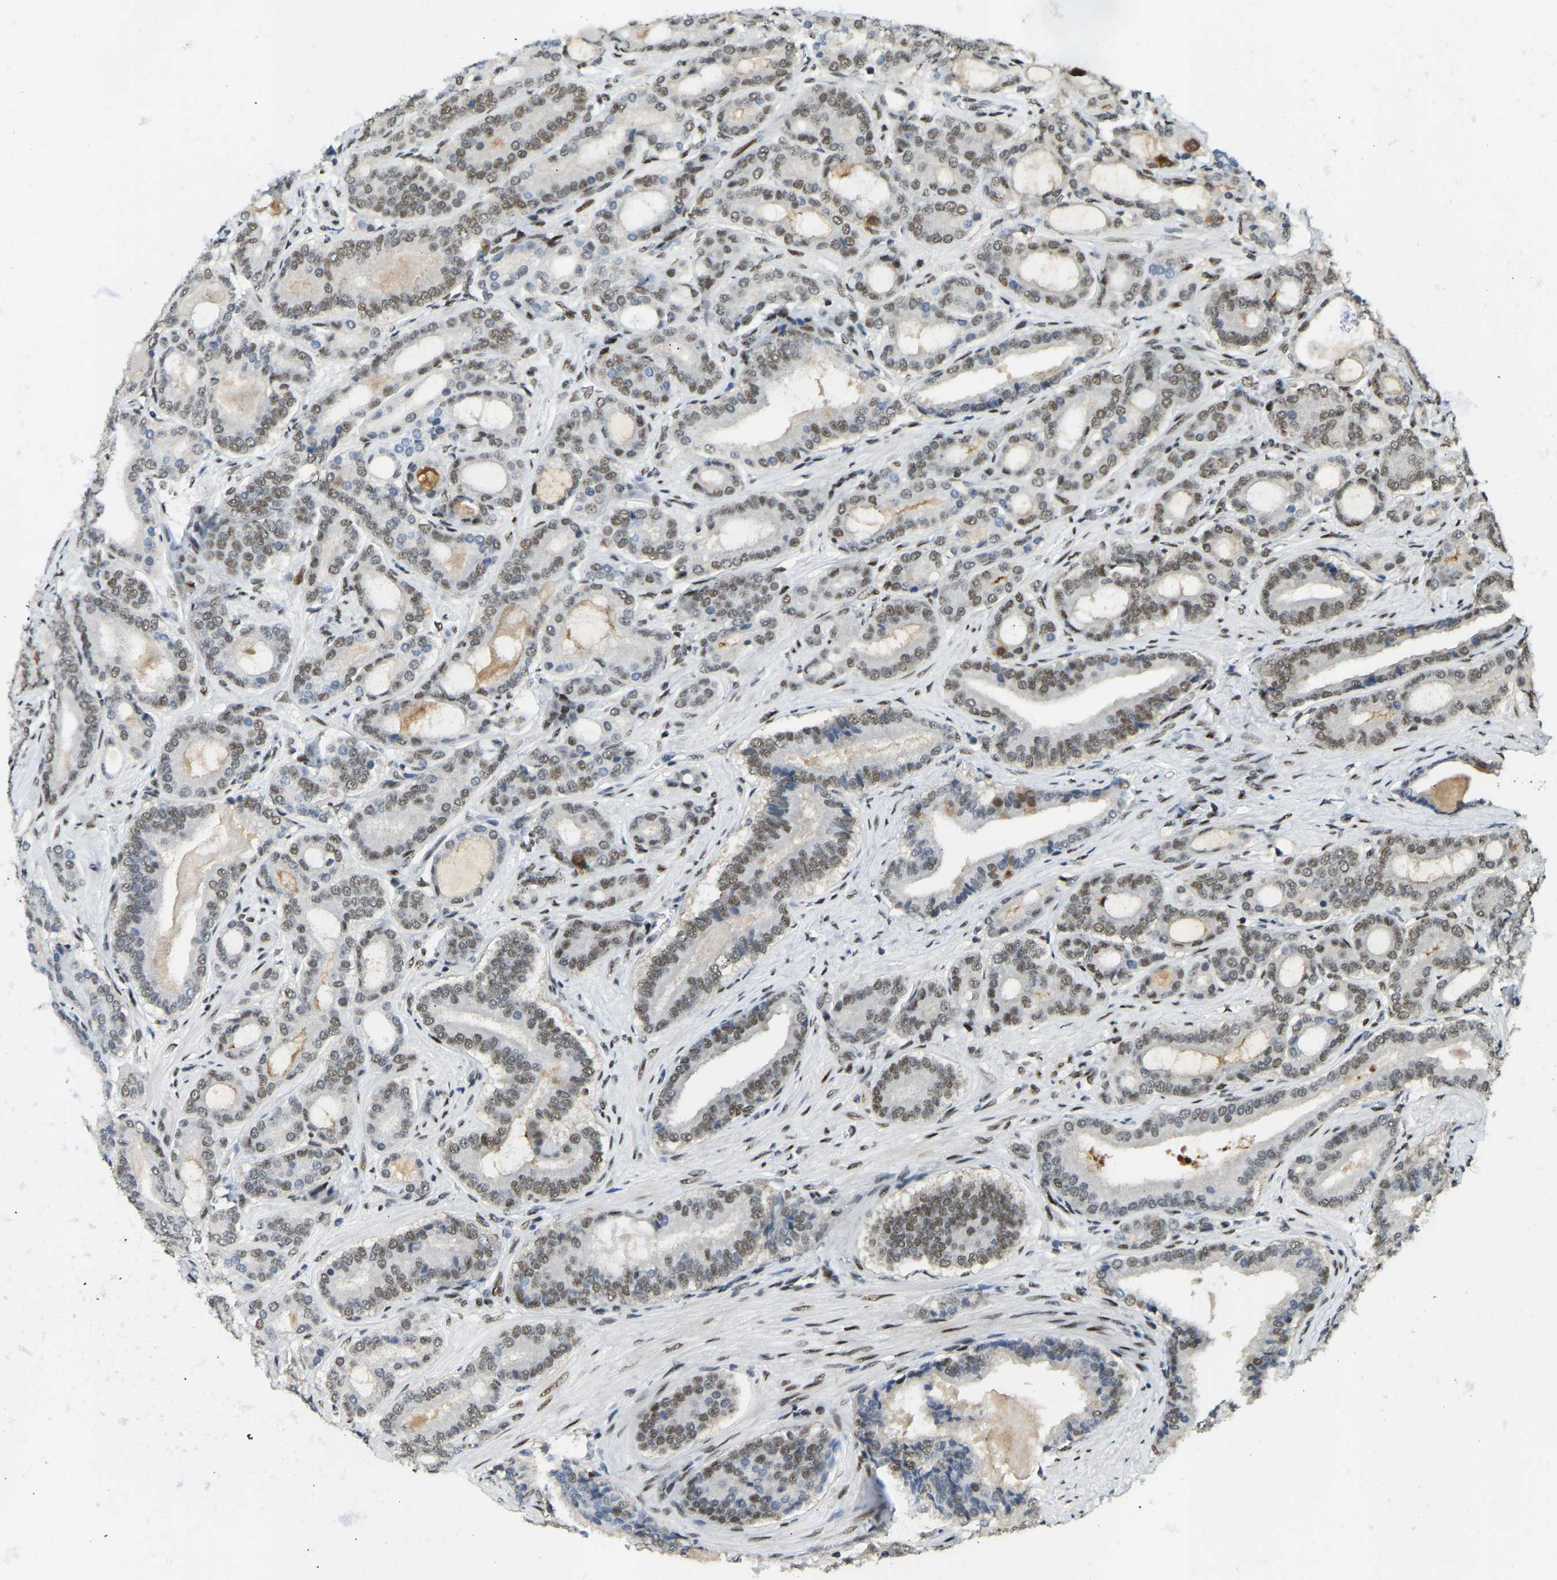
{"staining": {"intensity": "moderate", "quantity": "25%-75%", "location": "nuclear"}, "tissue": "prostate cancer", "cell_type": "Tumor cells", "image_type": "cancer", "snomed": [{"axis": "morphology", "description": "Adenocarcinoma, High grade"}, {"axis": "topography", "description": "Prostate"}], "caption": "Protein staining displays moderate nuclear expression in approximately 25%-75% of tumor cells in prostate adenocarcinoma (high-grade).", "gene": "FOXK1", "patient": {"sex": "male", "age": 60}}